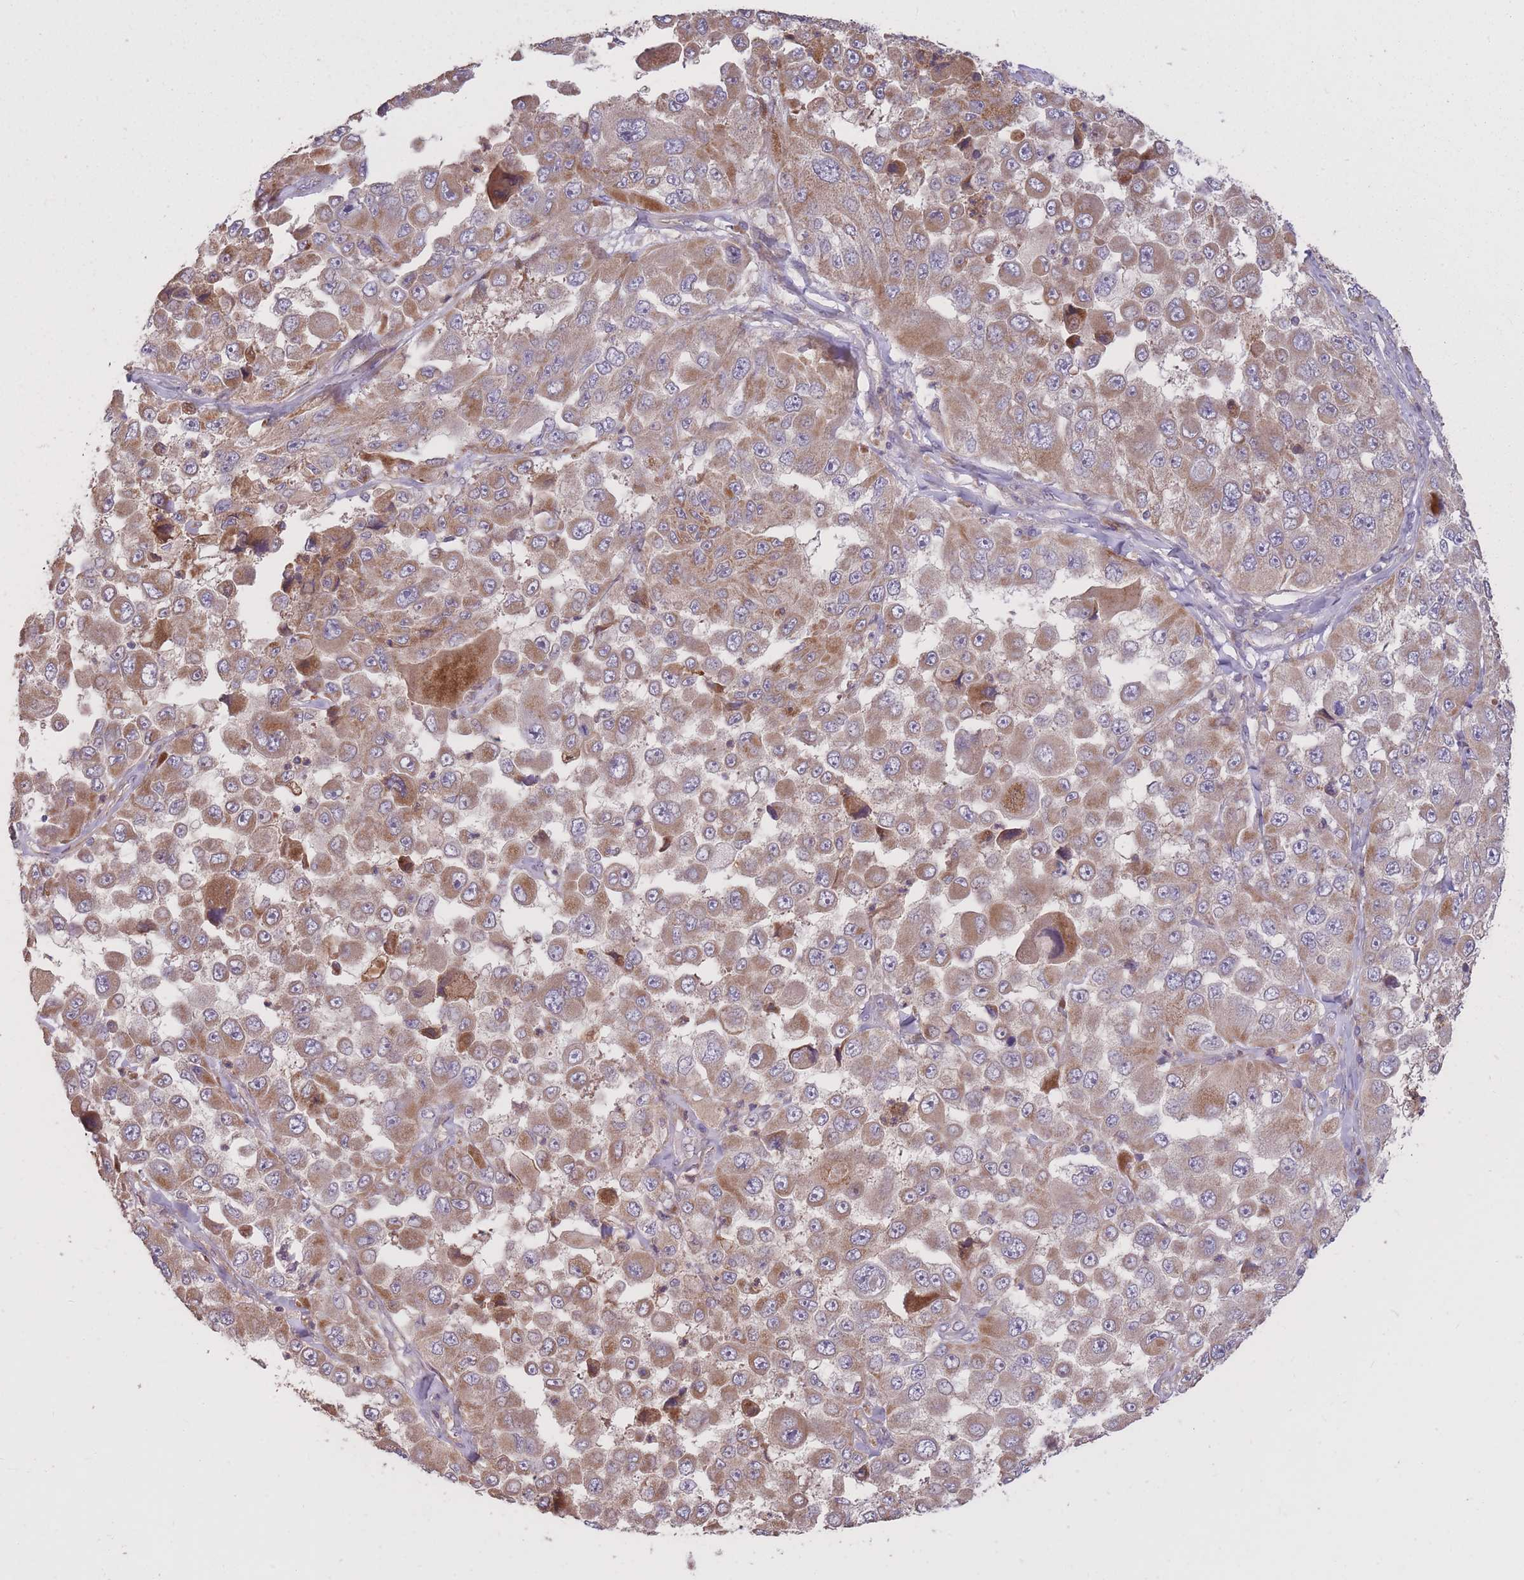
{"staining": {"intensity": "moderate", "quantity": ">75%", "location": "cytoplasmic/membranous"}, "tissue": "melanoma", "cell_type": "Tumor cells", "image_type": "cancer", "snomed": [{"axis": "morphology", "description": "Malignant melanoma, Metastatic site"}, {"axis": "topography", "description": "Lymph node"}], "caption": "Malignant melanoma (metastatic site) stained with DAB (3,3'-diaminobenzidine) immunohistochemistry (IHC) exhibits medium levels of moderate cytoplasmic/membranous expression in approximately >75% of tumor cells.", "gene": "IGF2BP2", "patient": {"sex": "male", "age": 62}}